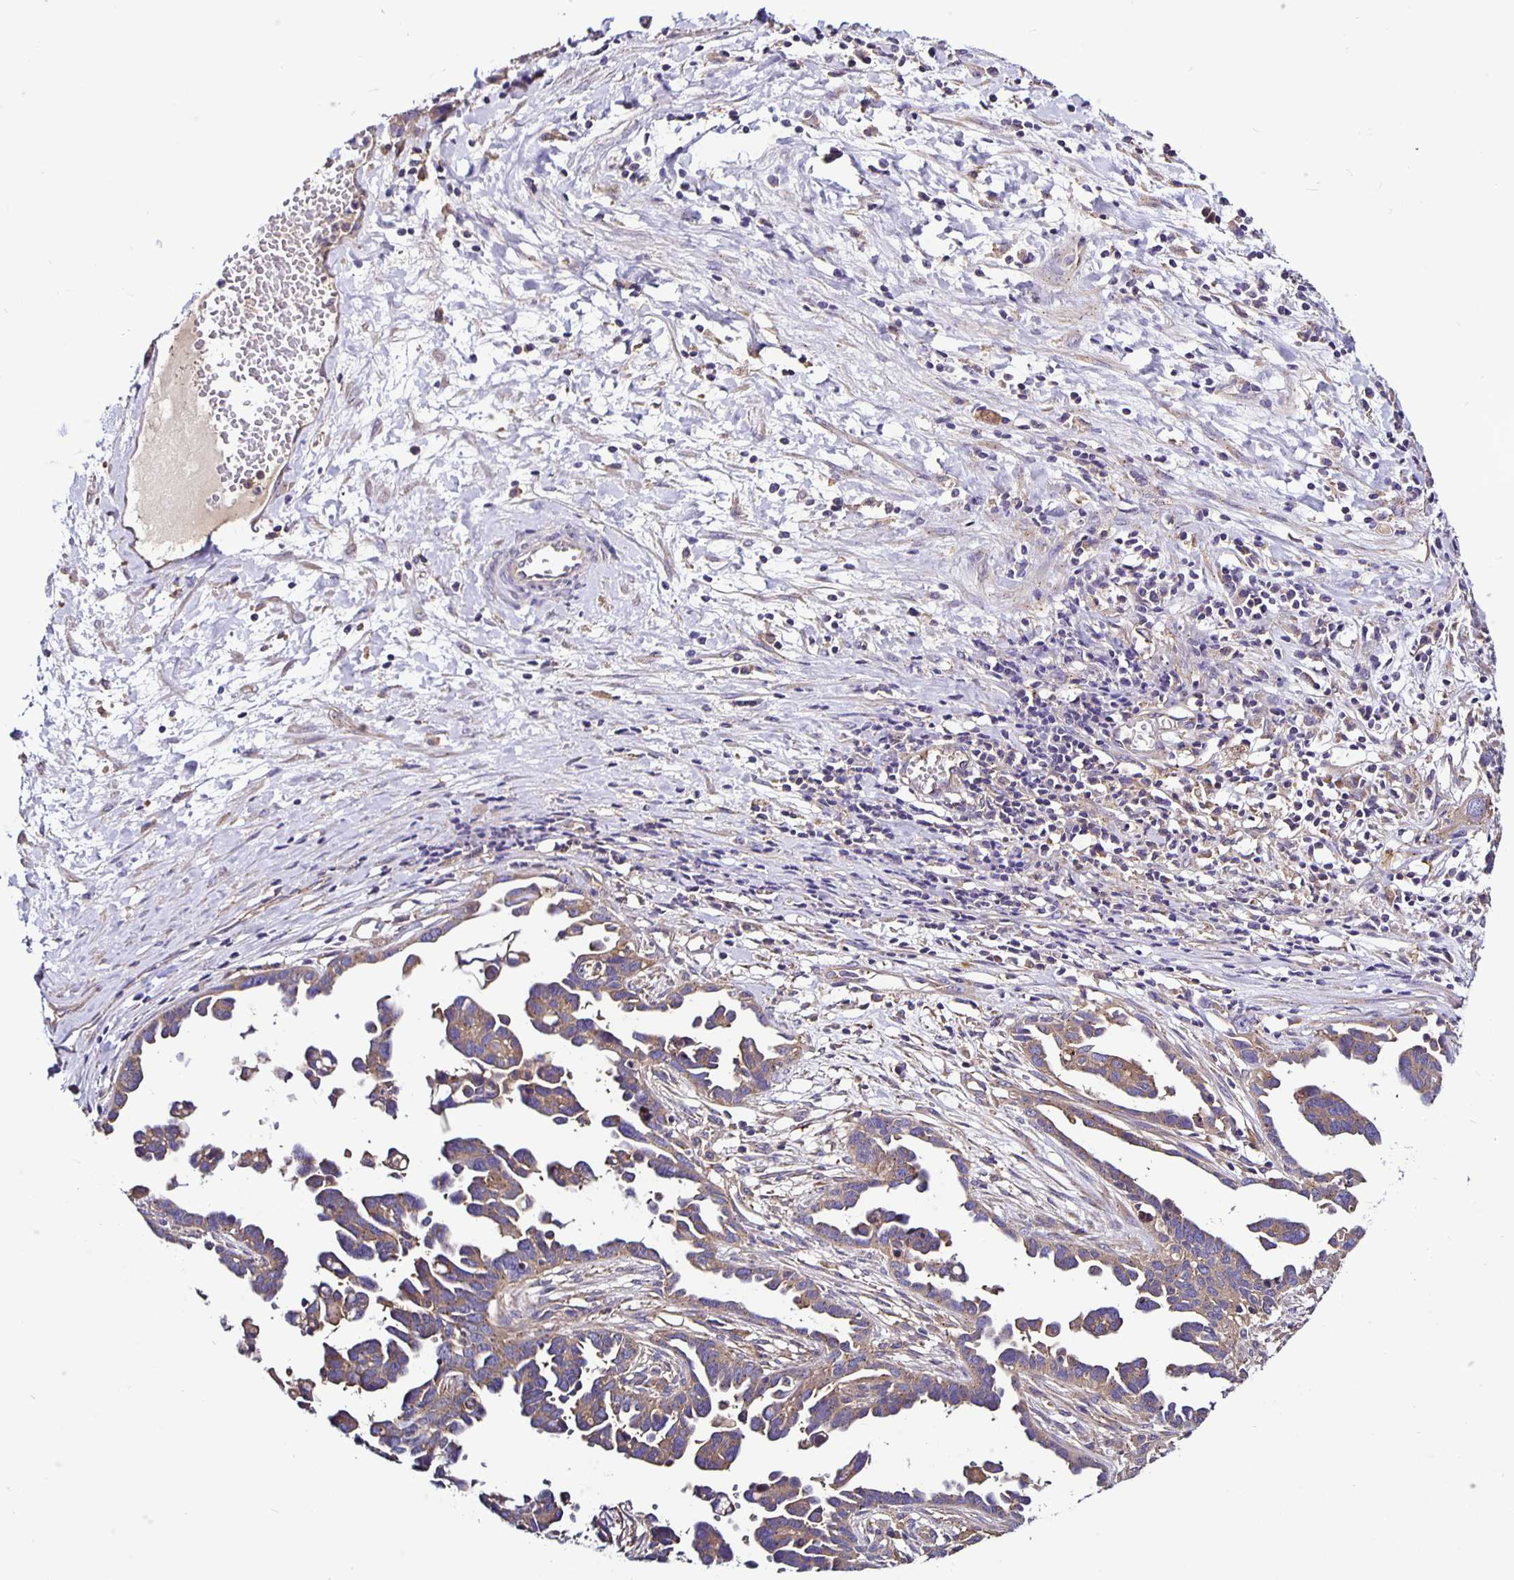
{"staining": {"intensity": "moderate", "quantity": ">75%", "location": "cytoplasmic/membranous"}, "tissue": "ovarian cancer", "cell_type": "Tumor cells", "image_type": "cancer", "snomed": [{"axis": "morphology", "description": "Cystadenocarcinoma, serous, NOS"}, {"axis": "topography", "description": "Ovary"}], "caption": "Immunohistochemistry (IHC) (DAB) staining of ovarian cancer displays moderate cytoplasmic/membranous protein positivity in about >75% of tumor cells.", "gene": "SNX5", "patient": {"sex": "female", "age": 54}}